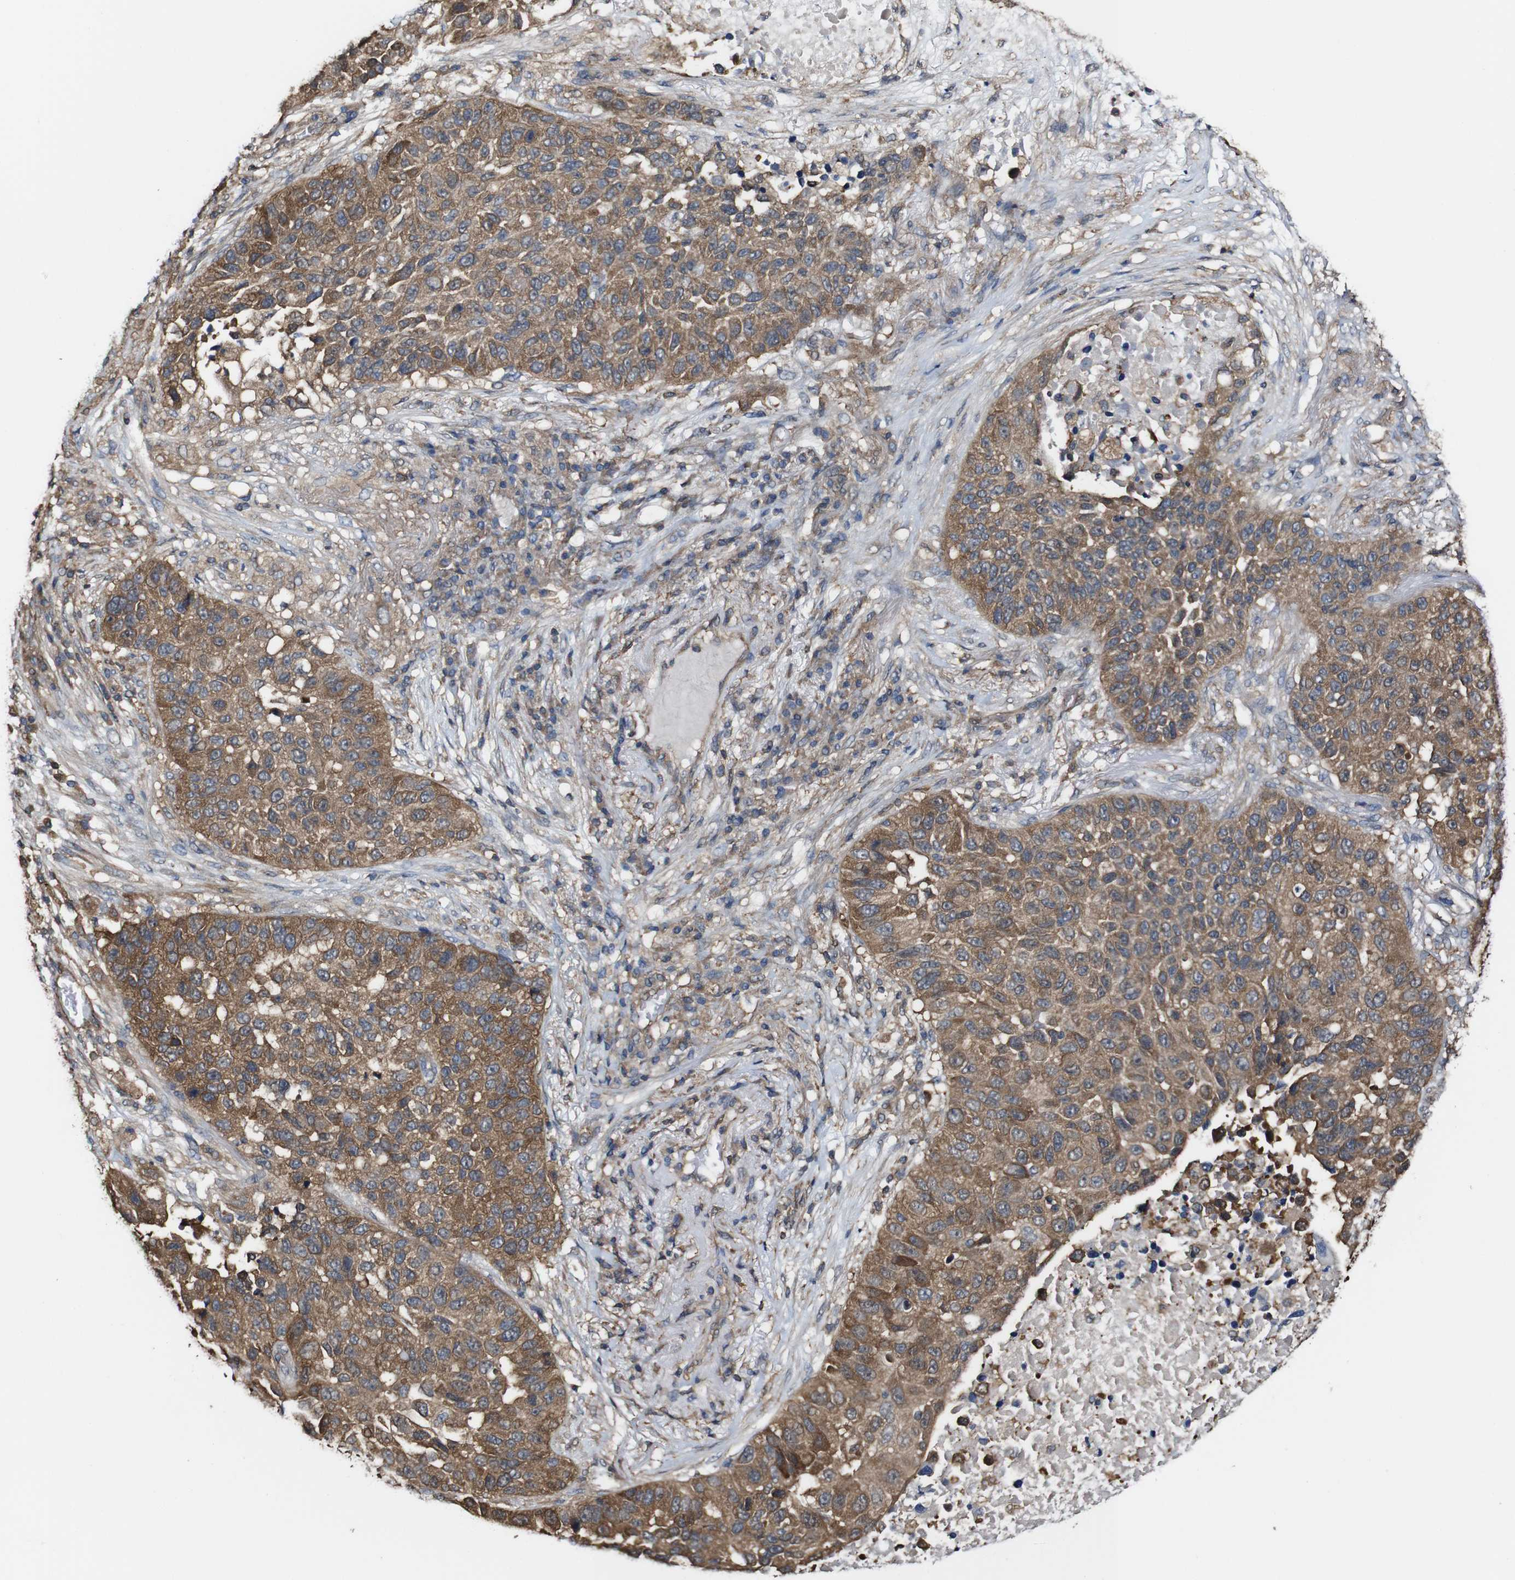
{"staining": {"intensity": "moderate", "quantity": ">75%", "location": "cytoplasmic/membranous"}, "tissue": "lung cancer", "cell_type": "Tumor cells", "image_type": "cancer", "snomed": [{"axis": "morphology", "description": "Squamous cell carcinoma, NOS"}, {"axis": "topography", "description": "Lung"}], "caption": "IHC image of neoplastic tissue: lung squamous cell carcinoma stained using IHC displays medium levels of moderate protein expression localized specifically in the cytoplasmic/membranous of tumor cells, appearing as a cytoplasmic/membranous brown color.", "gene": "PTPRR", "patient": {"sex": "male", "age": 57}}